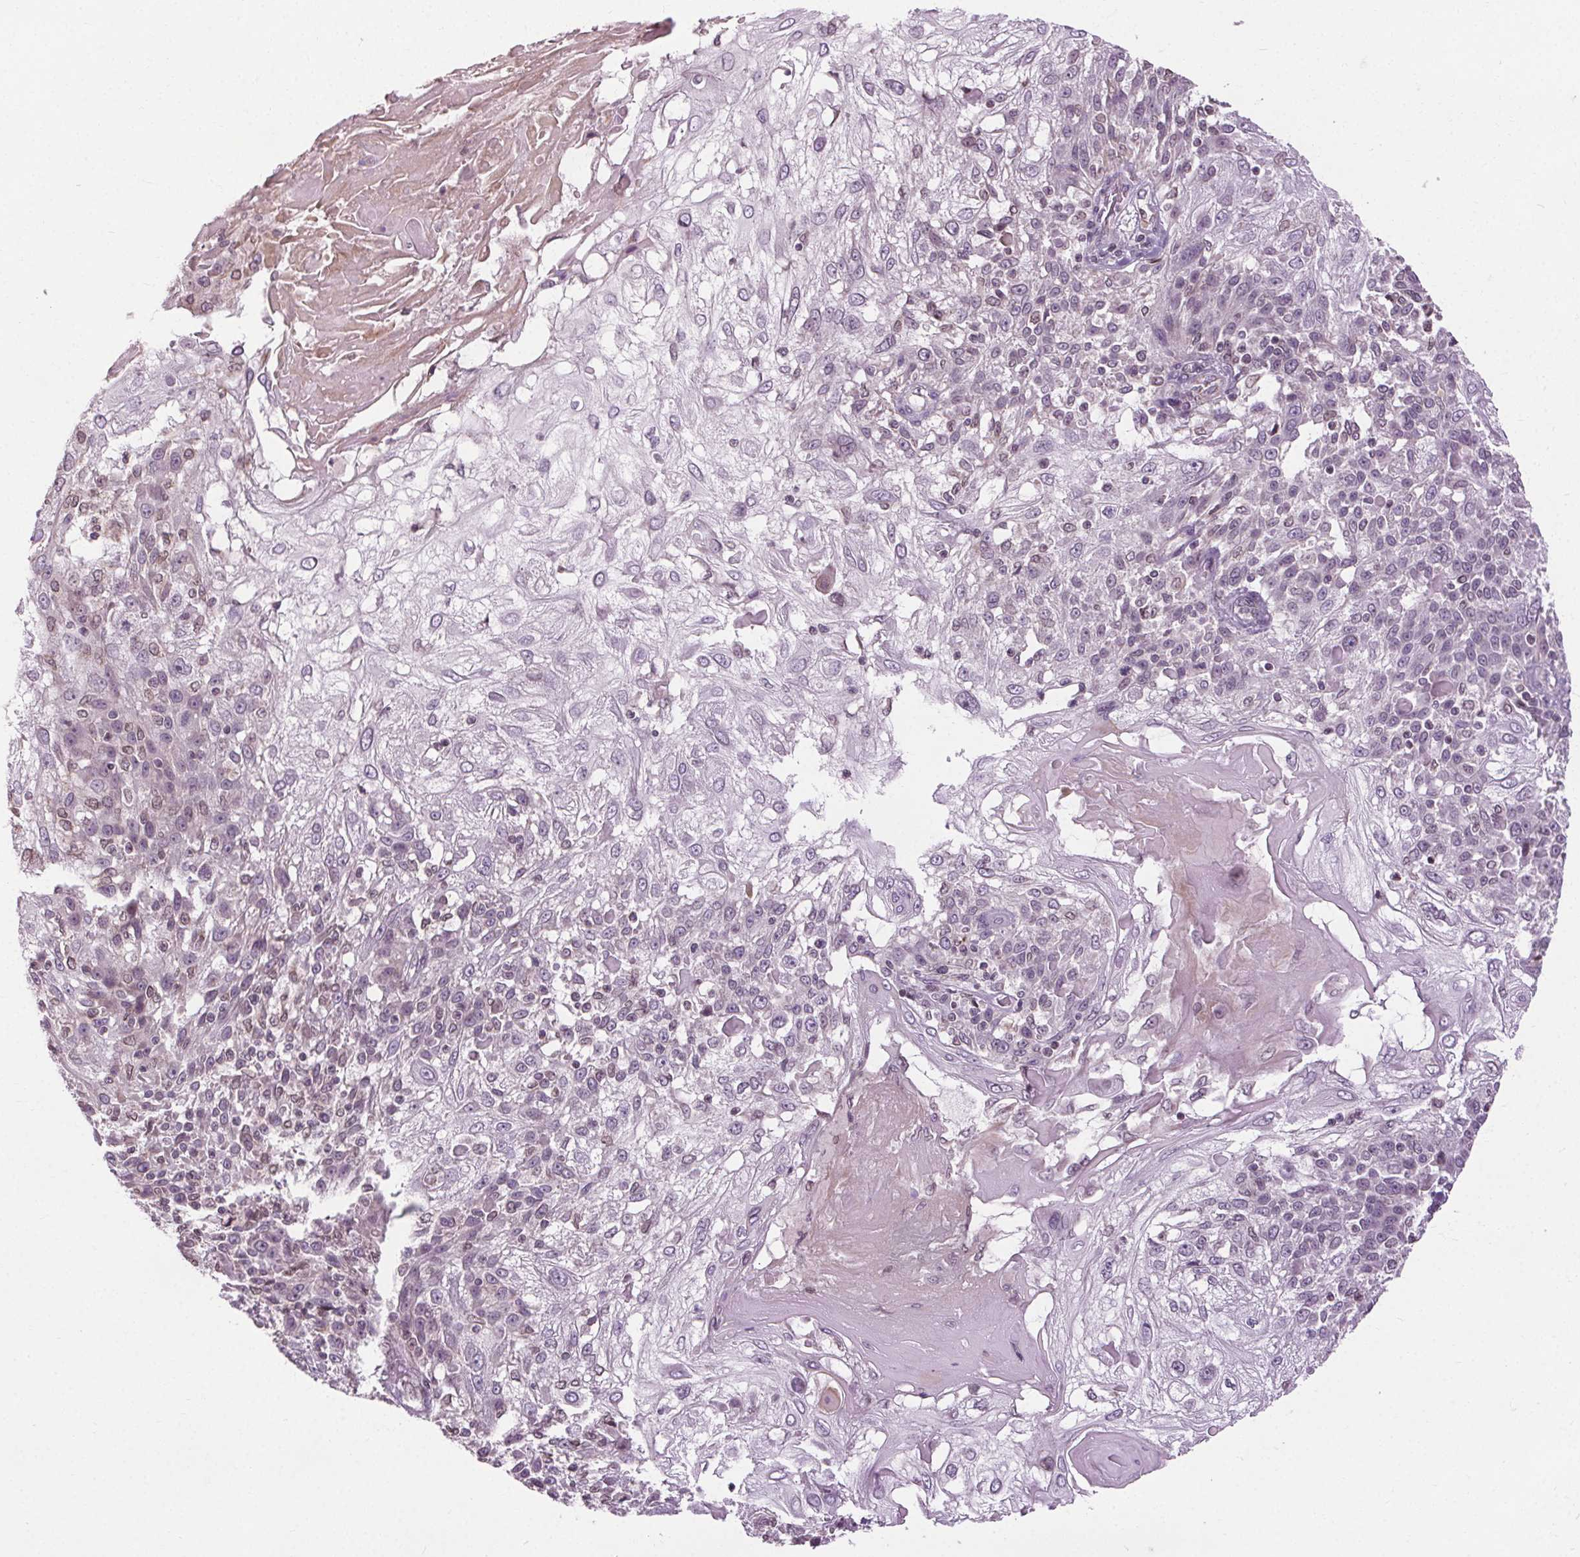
{"staining": {"intensity": "negative", "quantity": "none", "location": "none"}, "tissue": "skin cancer", "cell_type": "Tumor cells", "image_type": "cancer", "snomed": [{"axis": "morphology", "description": "Normal tissue, NOS"}, {"axis": "morphology", "description": "Squamous cell carcinoma, NOS"}, {"axis": "topography", "description": "Skin"}], "caption": "Tumor cells are negative for brown protein staining in squamous cell carcinoma (skin).", "gene": "LFNG", "patient": {"sex": "female", "age": 83}}